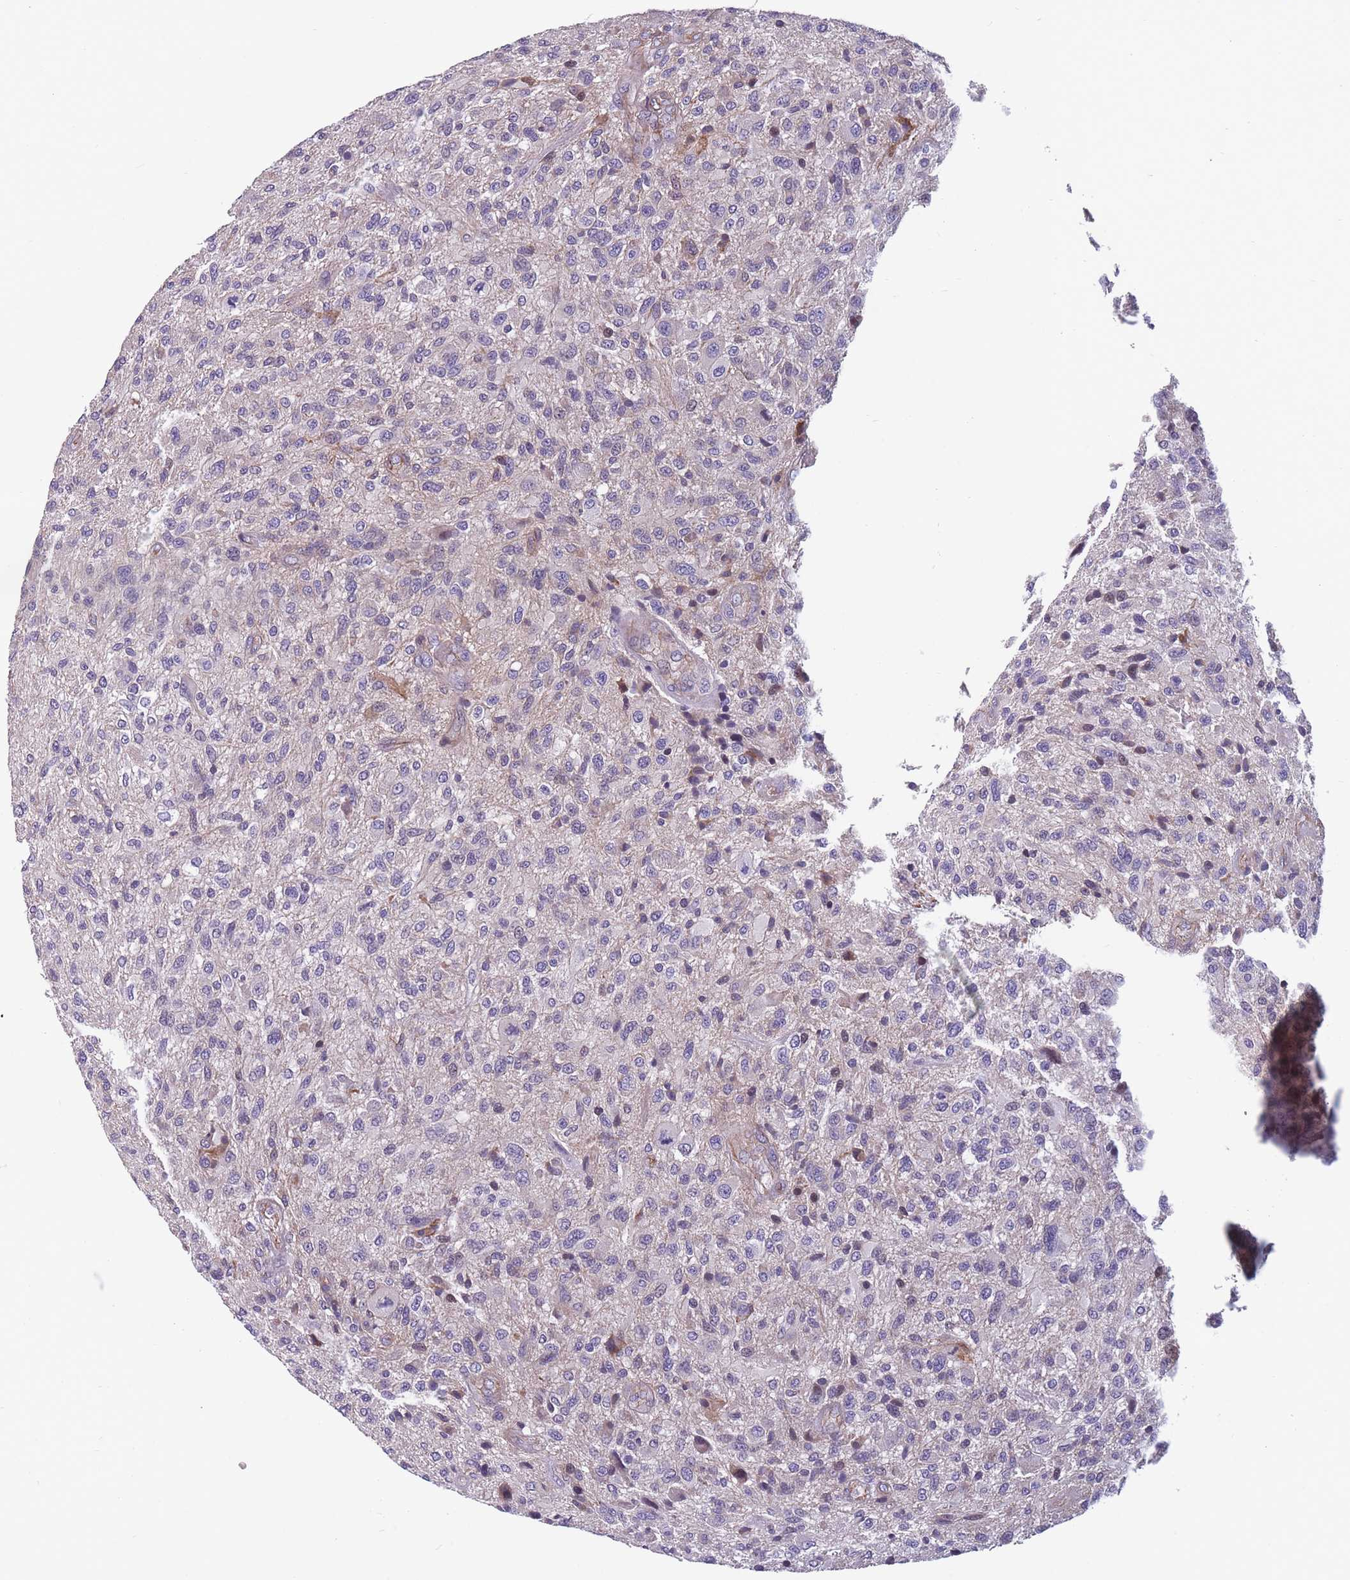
{"staining": {"intensity": "negative", "quantity": "none", "location": "none"}, "tissue": "glioma", "cell_type": "Tumor cells", "image_type": "cancer", "snomed": [{"axis": "morphology", "description": "Glioma, malignant, High grade"}, {"axis": "topography", "description": "Brain"}], "caption": "Photomicrograph shows no significant protein positivity in tumor cells of glioma. (DAB immunohistochemistry (IHC) visualized using brightfield microscopy, high magnification).", "gene": "FAM83F", "patient": {"sex": "male", "age": 47}}